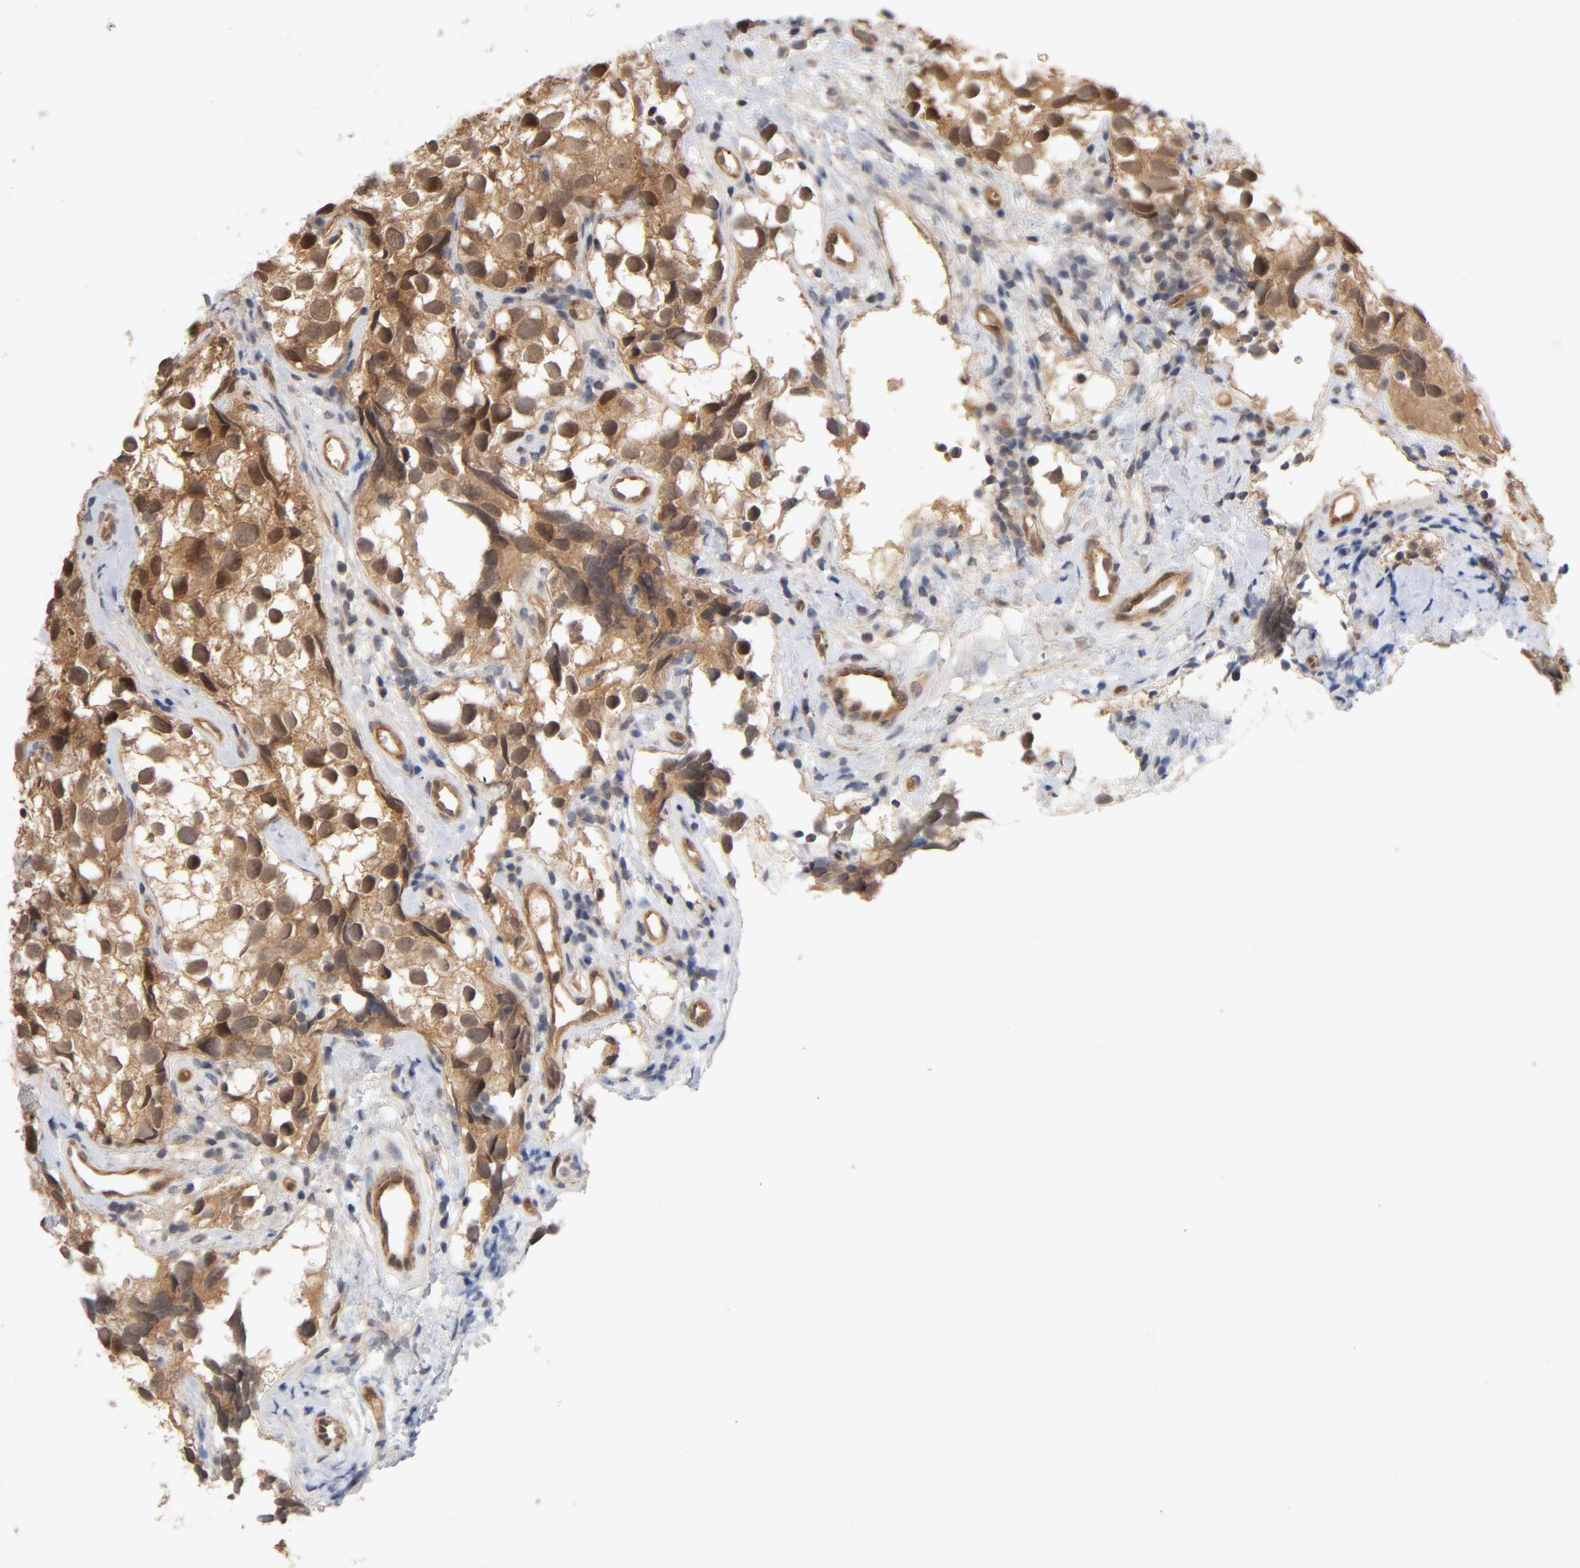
{"staining": {"intensity": "moderate", "quantity": ">75%", "location": "cytoplasmic/membranous,nuclear"}, "tissue": "testis cancer", "cell_type": "Tumor cells", "image_type": "cancer", "snomed": [{"axis": "morphology", "description": "Seminoma, NOS"}, {"axis": "topography", "description": "Testis"}], "caption": "Moderate cytoplasmic/membranous and nuclear positivity is present in about >75% of tumor cells in testis cancer (seminoma).", "gene": "CDC37", "patient": {"sex": "male", "age": 39}}